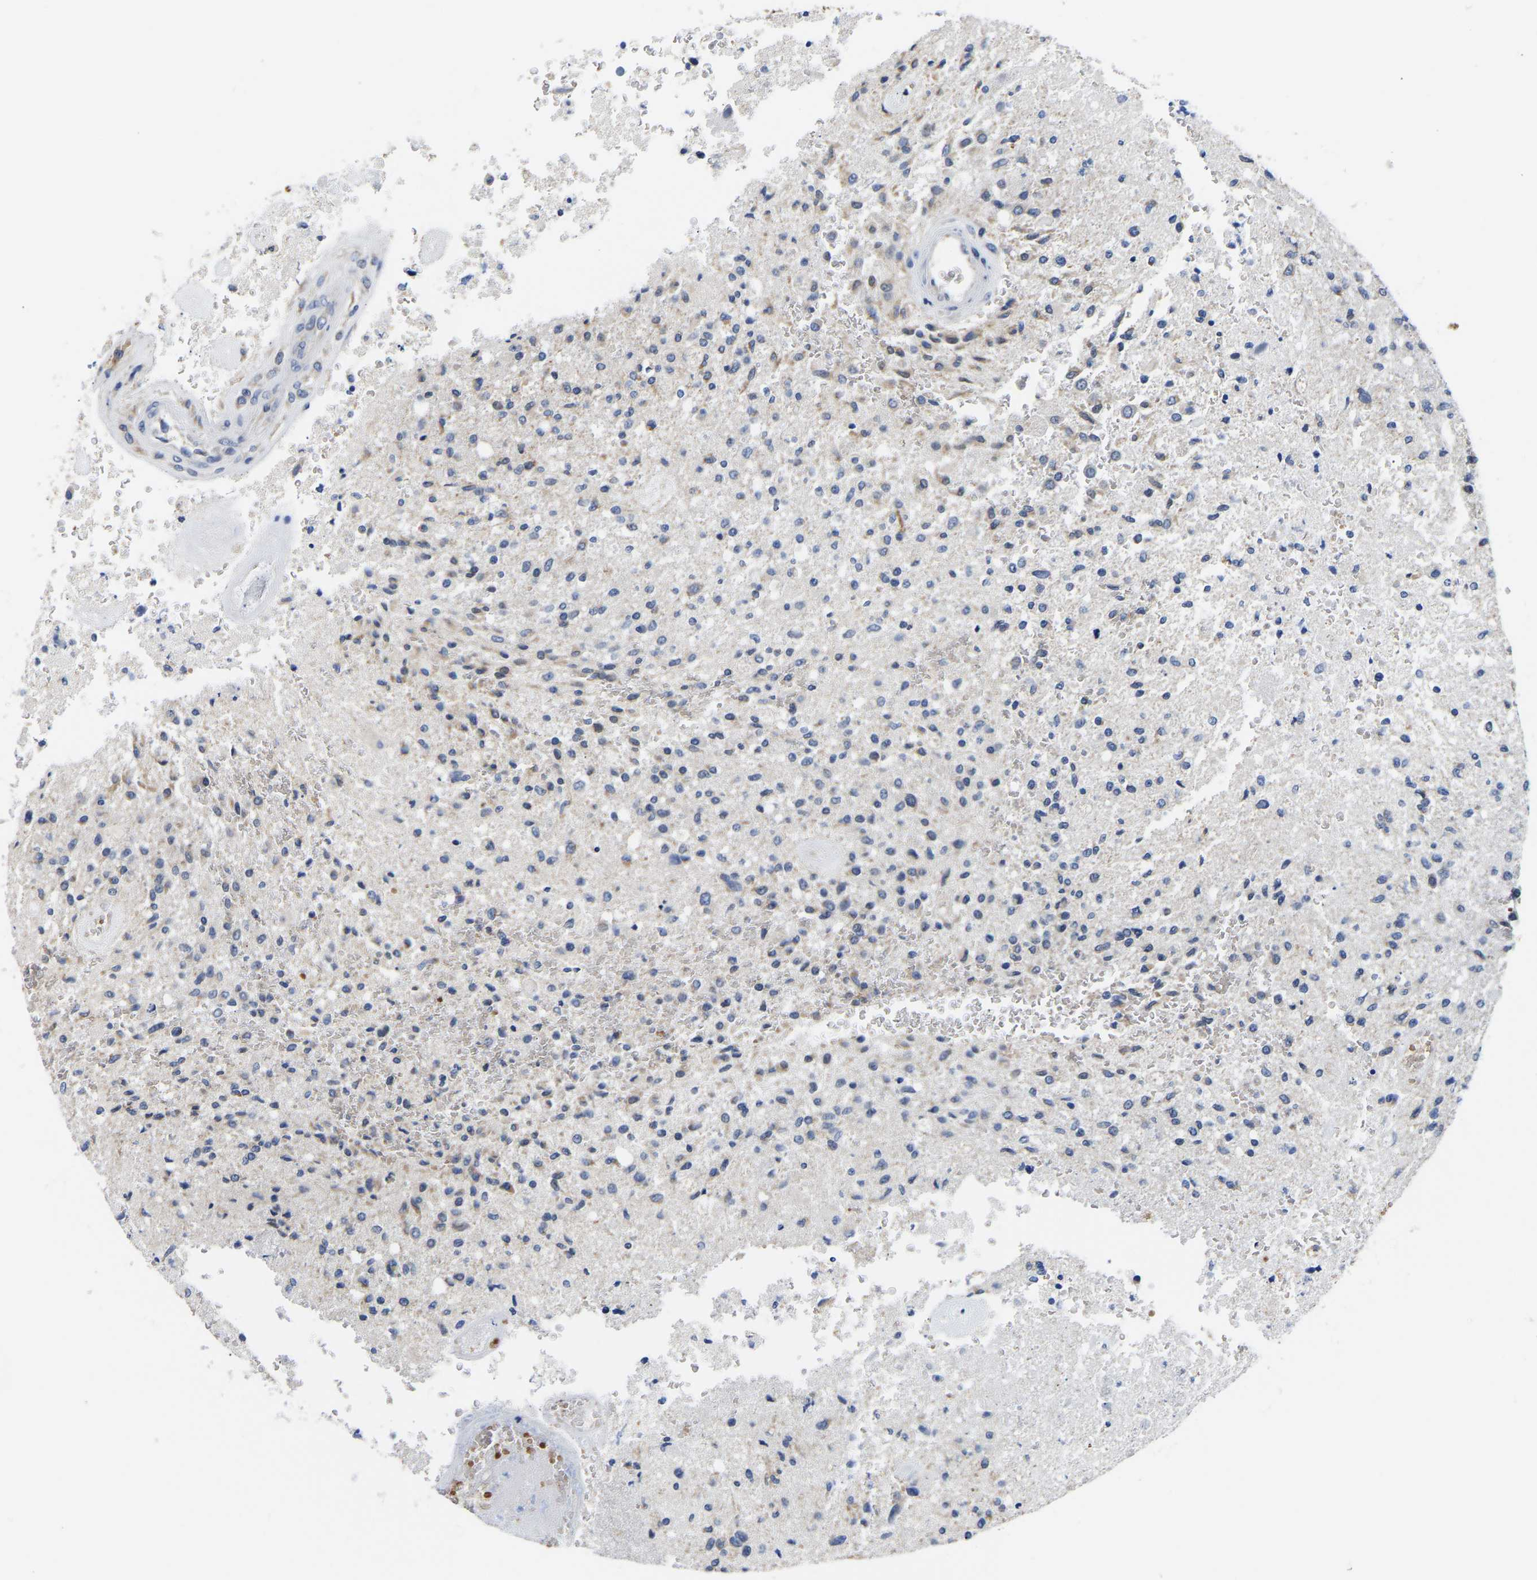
{"staining": {"intensity": "negative", "quantity": "none", "location": "none"}, "tissue": "glioma", "cell_type": "Tumor cells", "image_type": "cancer", "snomed": [{"axis": "morphology", "description": "Normal tissue, NOS"}, {"axis": "morphology", "description": "Glioma, malignant, High grade"}, {"axis": "topography", "description": "Cerebral cortex"}], "caption": "DAB (3,3'-diaminobenzidine) immunohistochemical staining of glioma reveals no significant expression in tumor cells.", "gene": "RINT1", "patient": {"sex": "male", "age": 77}}